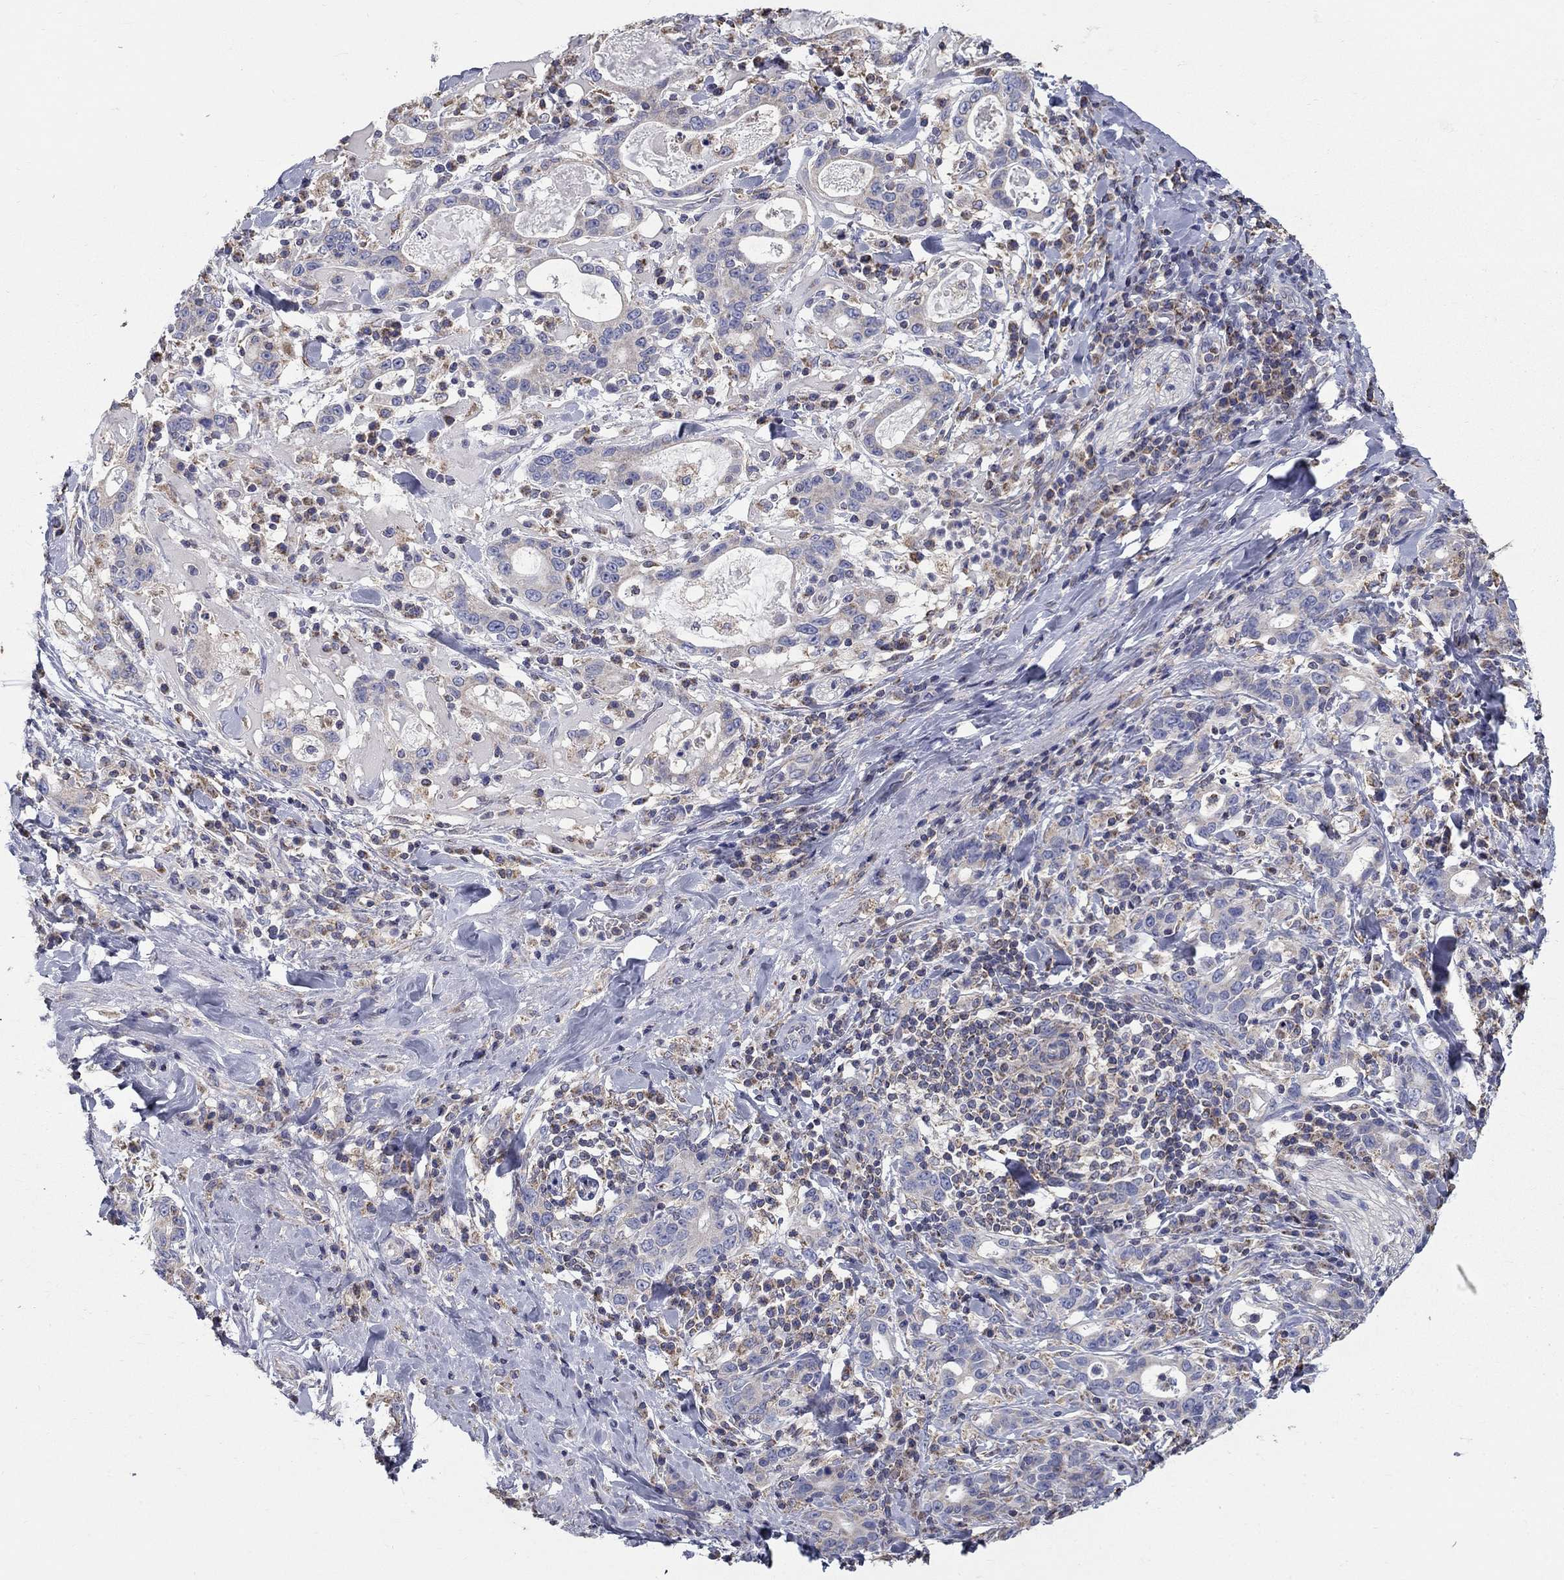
{"staining": {"intensity": "negative", "quantity": "none", "location": "none"}, "tissue": "stomach cancer", "cell_type": "Tumor cells", "image_type": "cancer", "snomed": [{"axis": "morphology", "description": "Adenocarcinoma, NOS"}, {"axis": "topography", "description": "Stomach"}], "caption": "Tumor cells show no significant protein staining in stomach cancer (adenocarcinoma). (Stains: DAB immunohistochemistry (IHC) with hematoxylin counter stain, Microscopy: brightfield microscopy at high magnification).", "gene": "NME5", "patient": {"sex": "male", "age": 79}}